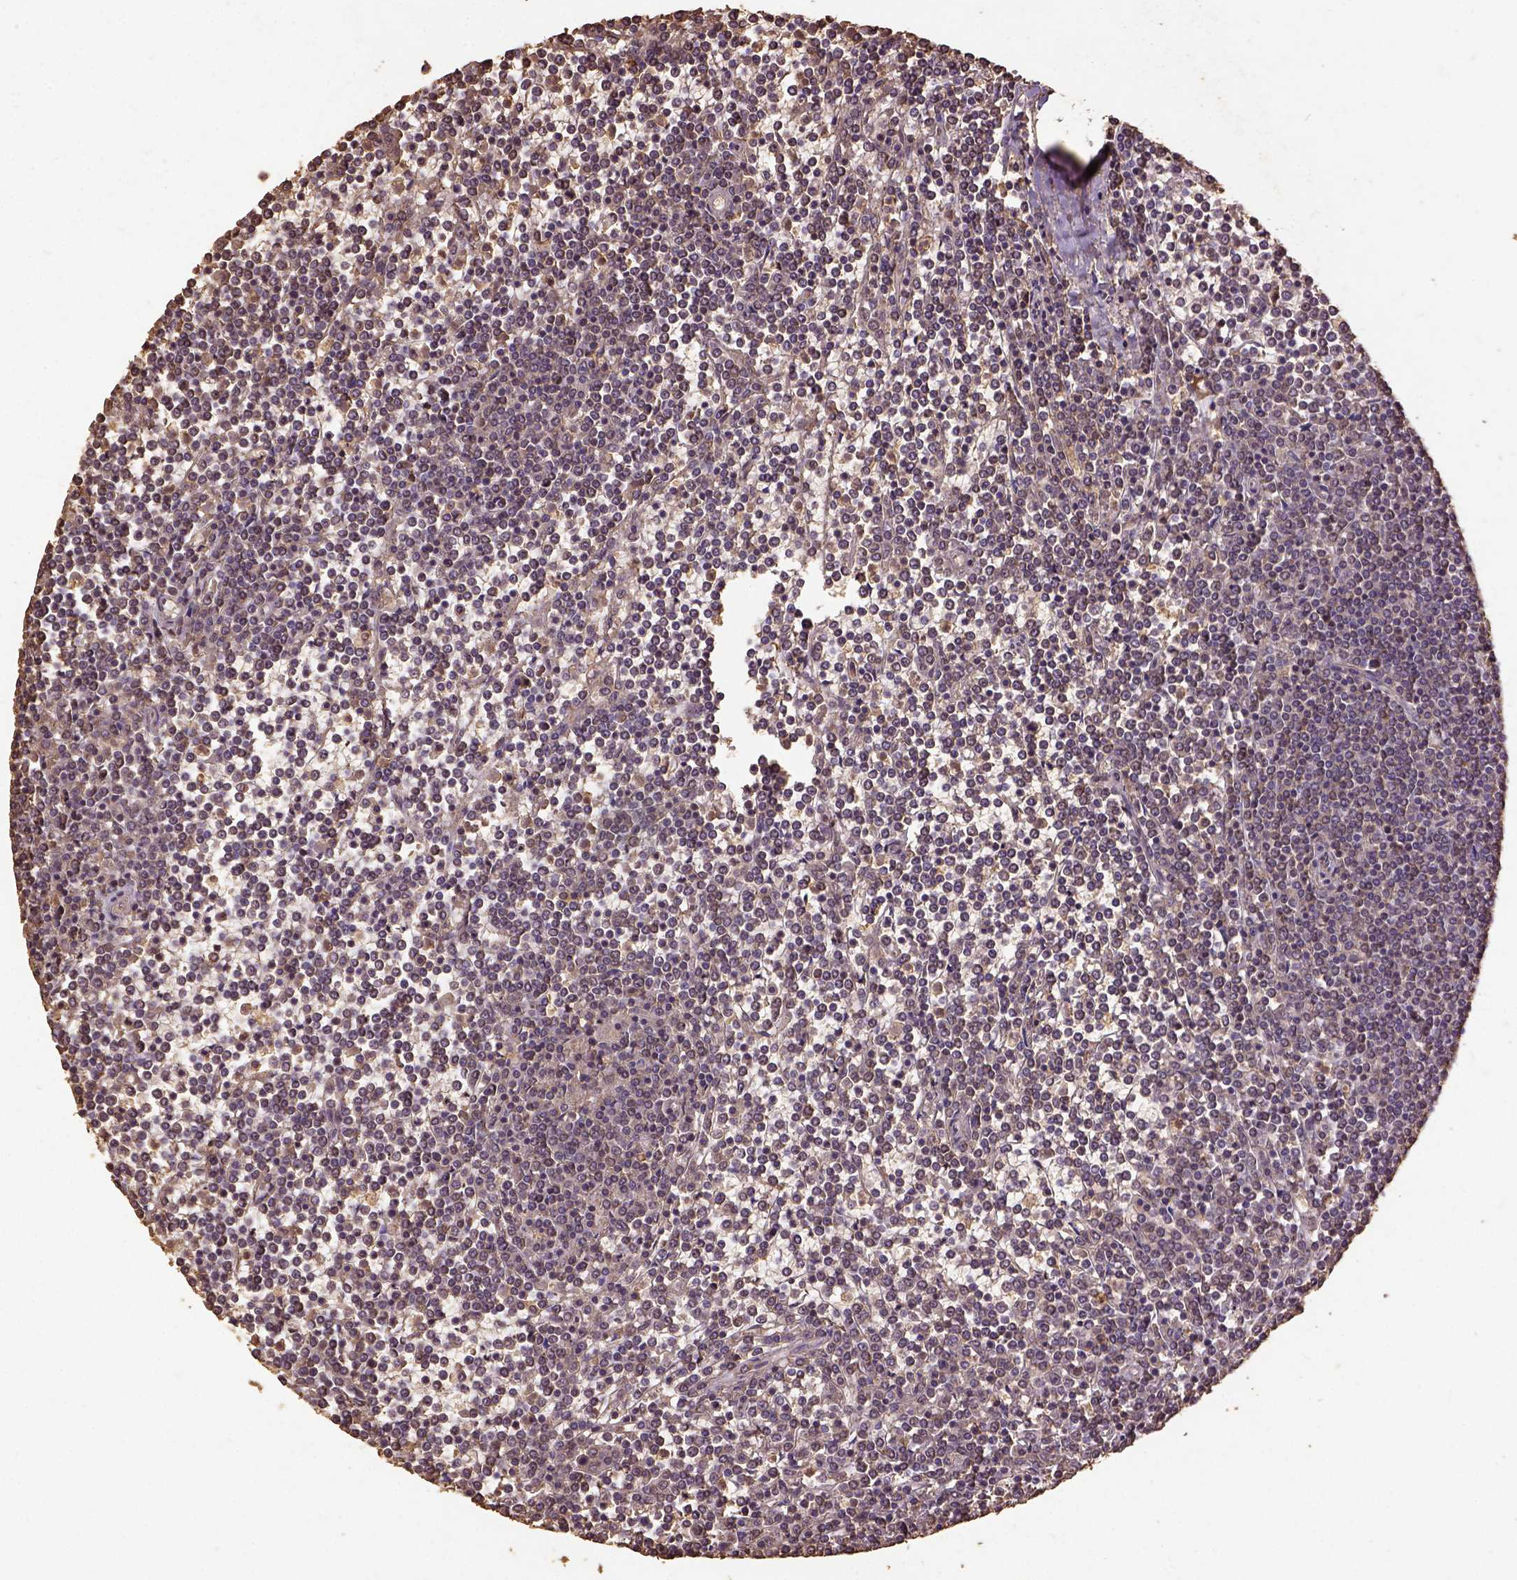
{"staining": {"intensity": "weak", "quantity": "25%-75%", "location": "cytoplasmic/membranous,nuclear"}, "tissue": "lymphoma", "cell_type": "Tumor cells", "image_type": "cancer", "snomed": [{"axis": "morphology", "description": "Malignant lymphoma, non-Hodgkin's type, Low grade"}, {"axis": "topography", "description": "Spleen"}], "caption": "This is a histology image of immunohistochemistry (IHC) staining of lymphoma, which shows weak staining in the cytoplasmic/membranous and nuclear of tumor cells.", "gene": "NACC1", "patient": {"sex": "female", "age": 19}}